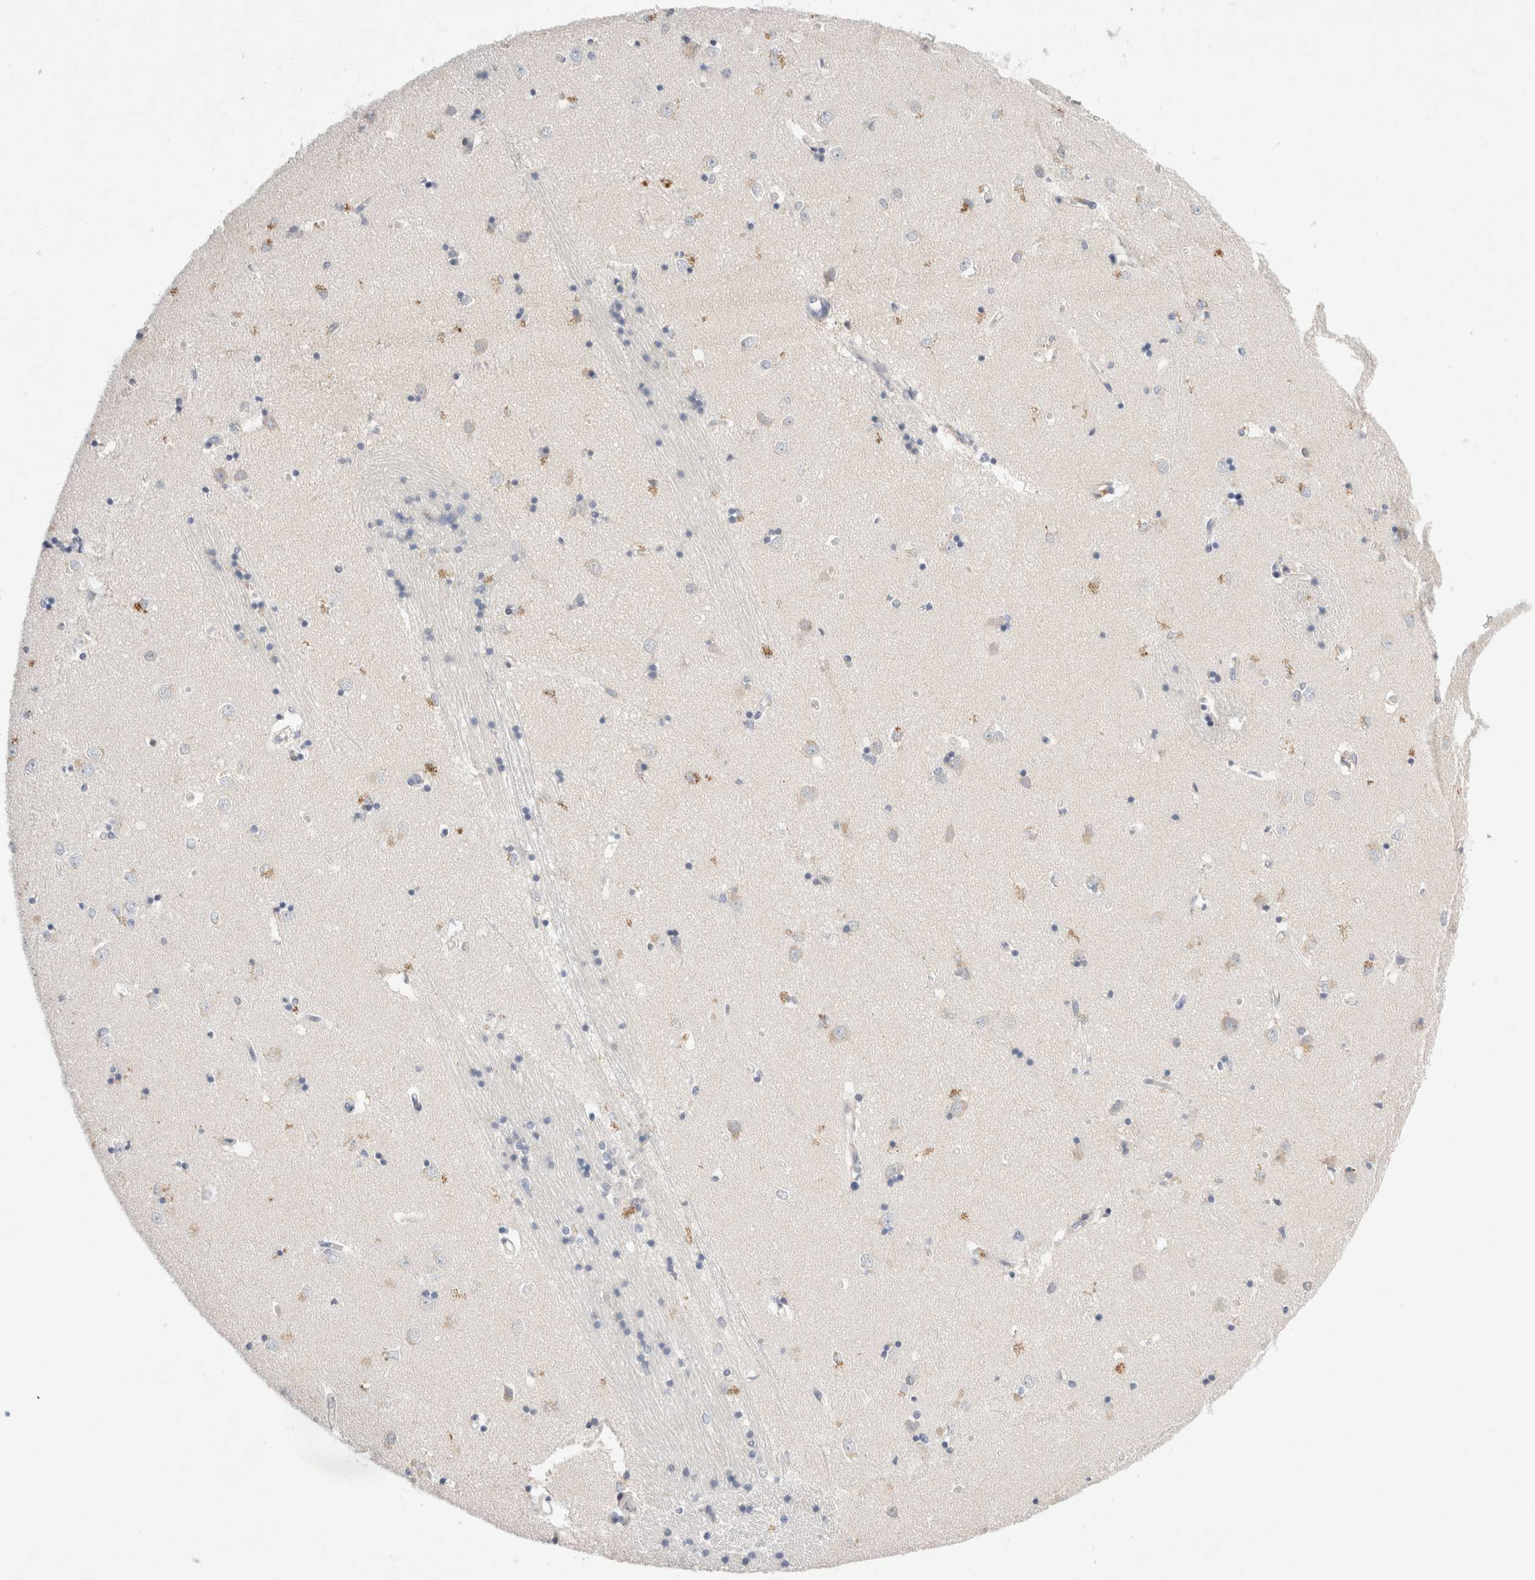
{"staining": {"intensity": "moderate", "quantity": "<25%", "location": "cytoplasmic/membranous"}, "tissue": "caudate", "cell_type": "Glial cells", "image_type": "normal", "snomed": [{"axis": "morphology", "description": "Normal tissue, NOS"}, {"axis": "topography", "description": "Lateral ventricle wall"}], "caption": "Protein analysis of unremarkable caudate demonstrates moderate cytoplasmic/membranous staining in about <25% of glial cells.", "gene": "SPATA20", "patient": {"sex": "male", "age": 45}}